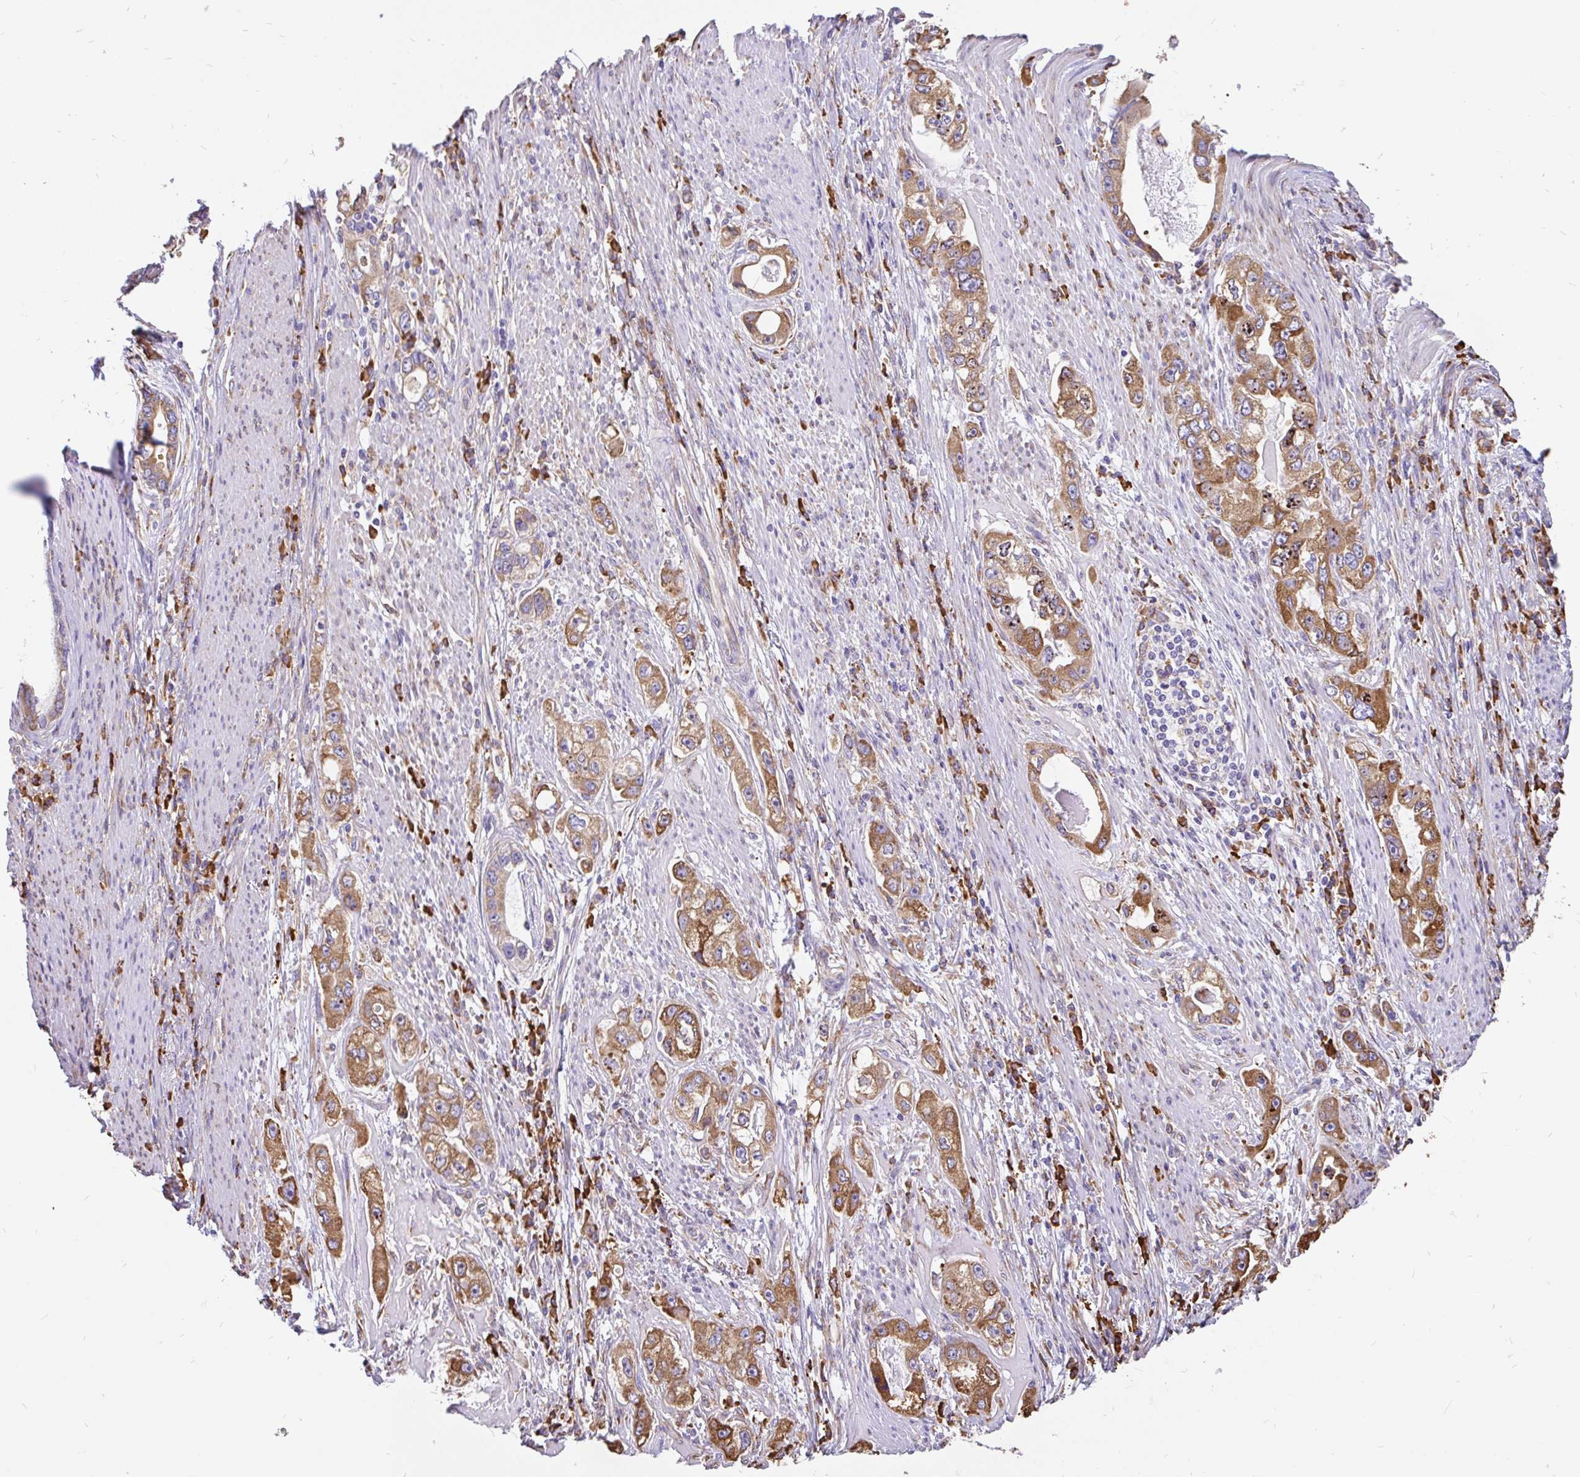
{"staining": {"intensity": "moderate", "quantity": ">75%", "location": "cytoplasmic/membranous"}, "tissue": "stomach cancer", "cell_type": "Tumor cells", "image_type": "cancer", "snomed": [{"axis": "morphology", "description": "Adenocarcinoma, NOS"}, {"axis": "topography", "description": "Stomach, lower"}], "caption": "Immunohistochemical staining of human adenocarcinoma (stomach) displays medium levels of moderate cytoplasmic/membranous protein expression in approximately >75% of tumor cells.", "gene": "EML5", "patient": {"sex": "female", "age": 93}}